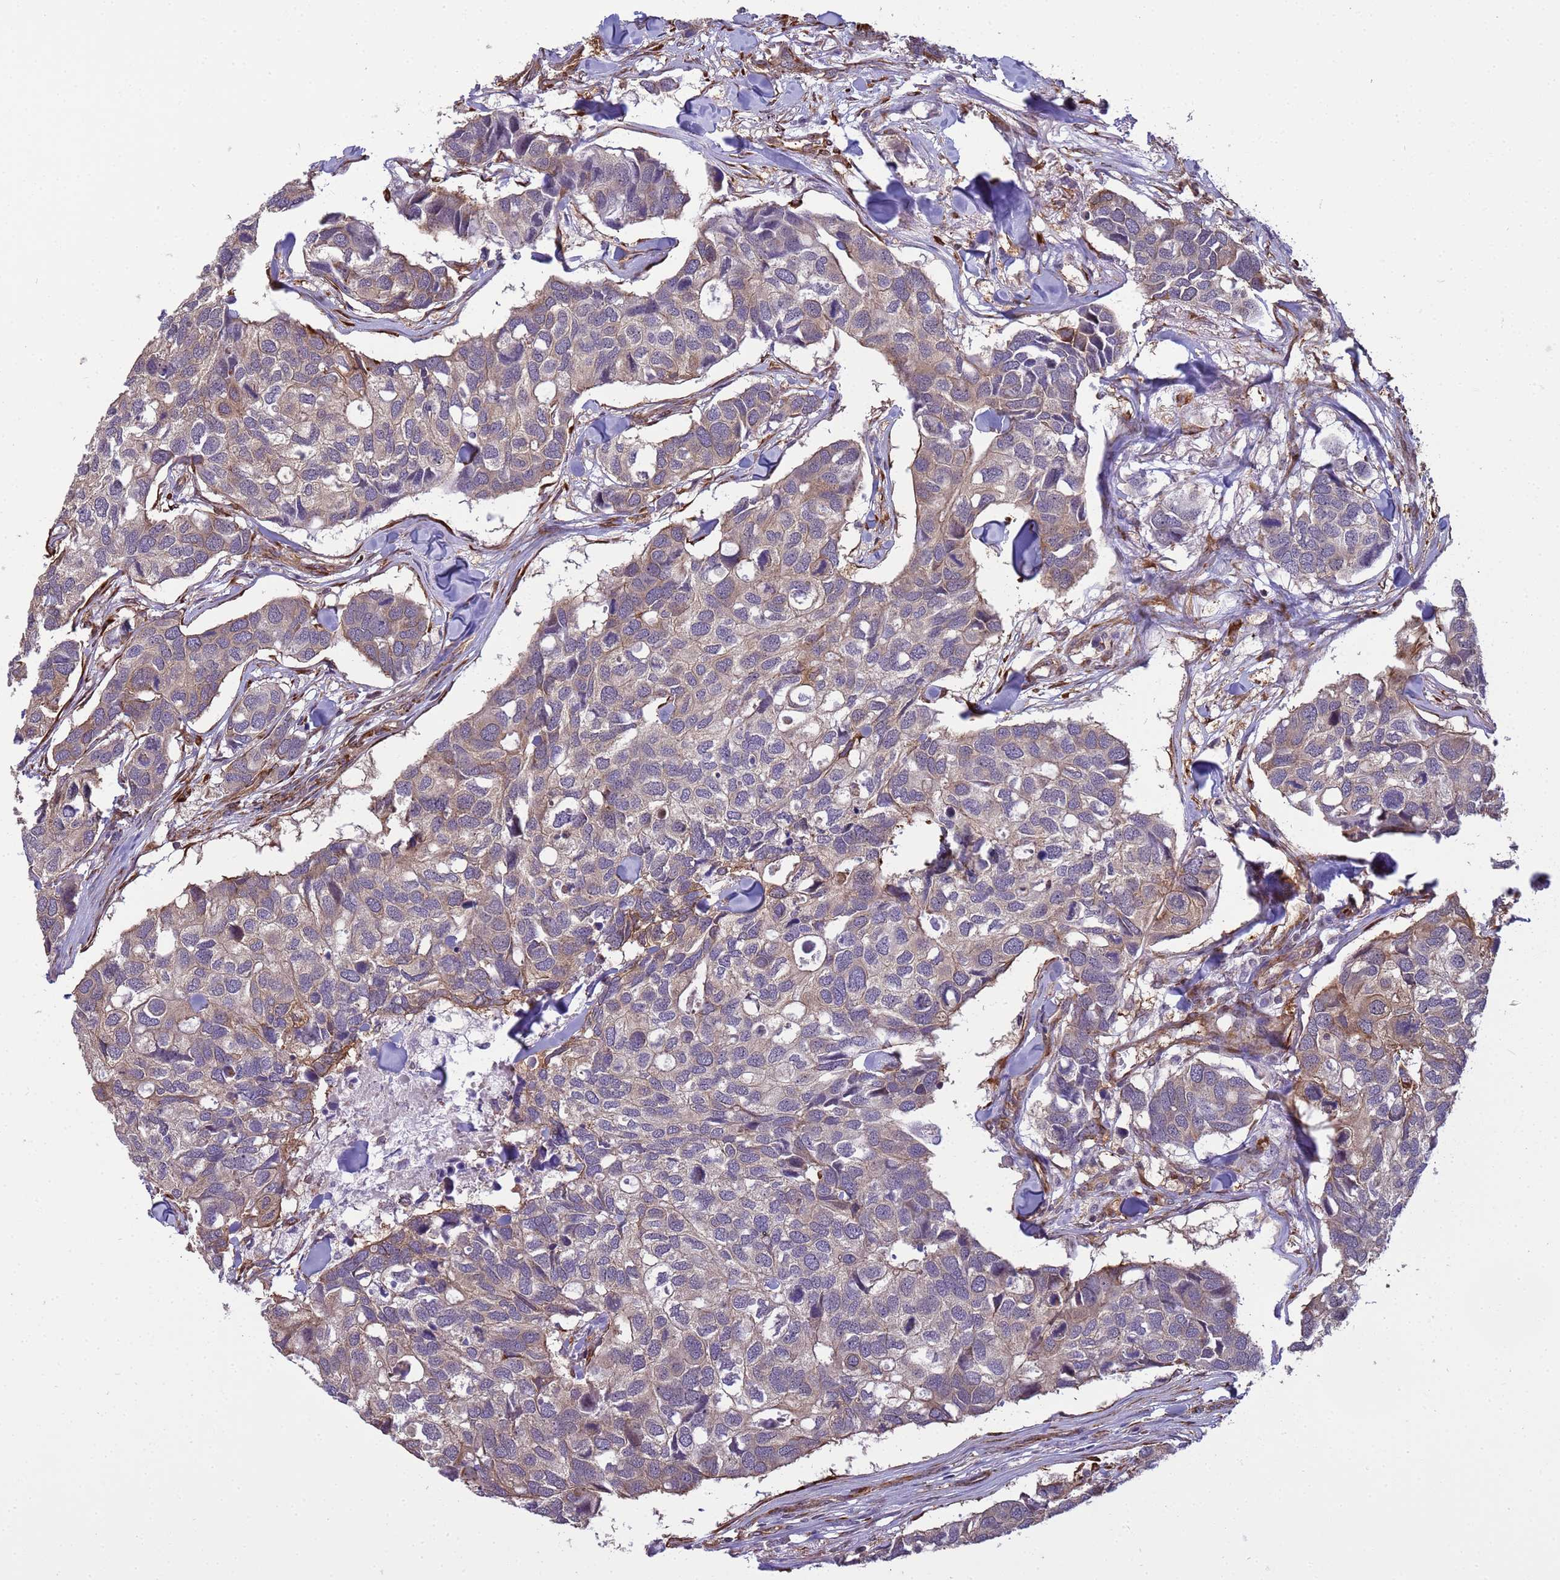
{"staining": {"intensity": "weak", "quantity": "<25%", "location": "cytoplasmic/membranous"}, "tissue": "breast cancer", "cell_type": "Tumor cells", "image_type": "cancer", "snomed": [{"axis": "morphology", "description": "Duct carcinoma"}, {"axis": "topography", "description": "Breast"}], "caption": "Protein analysis of breast cancer exhibits no significant expression in tumor cells.", "gene": "ITGB4", "patient": {"sex": "female", "age": 83}}